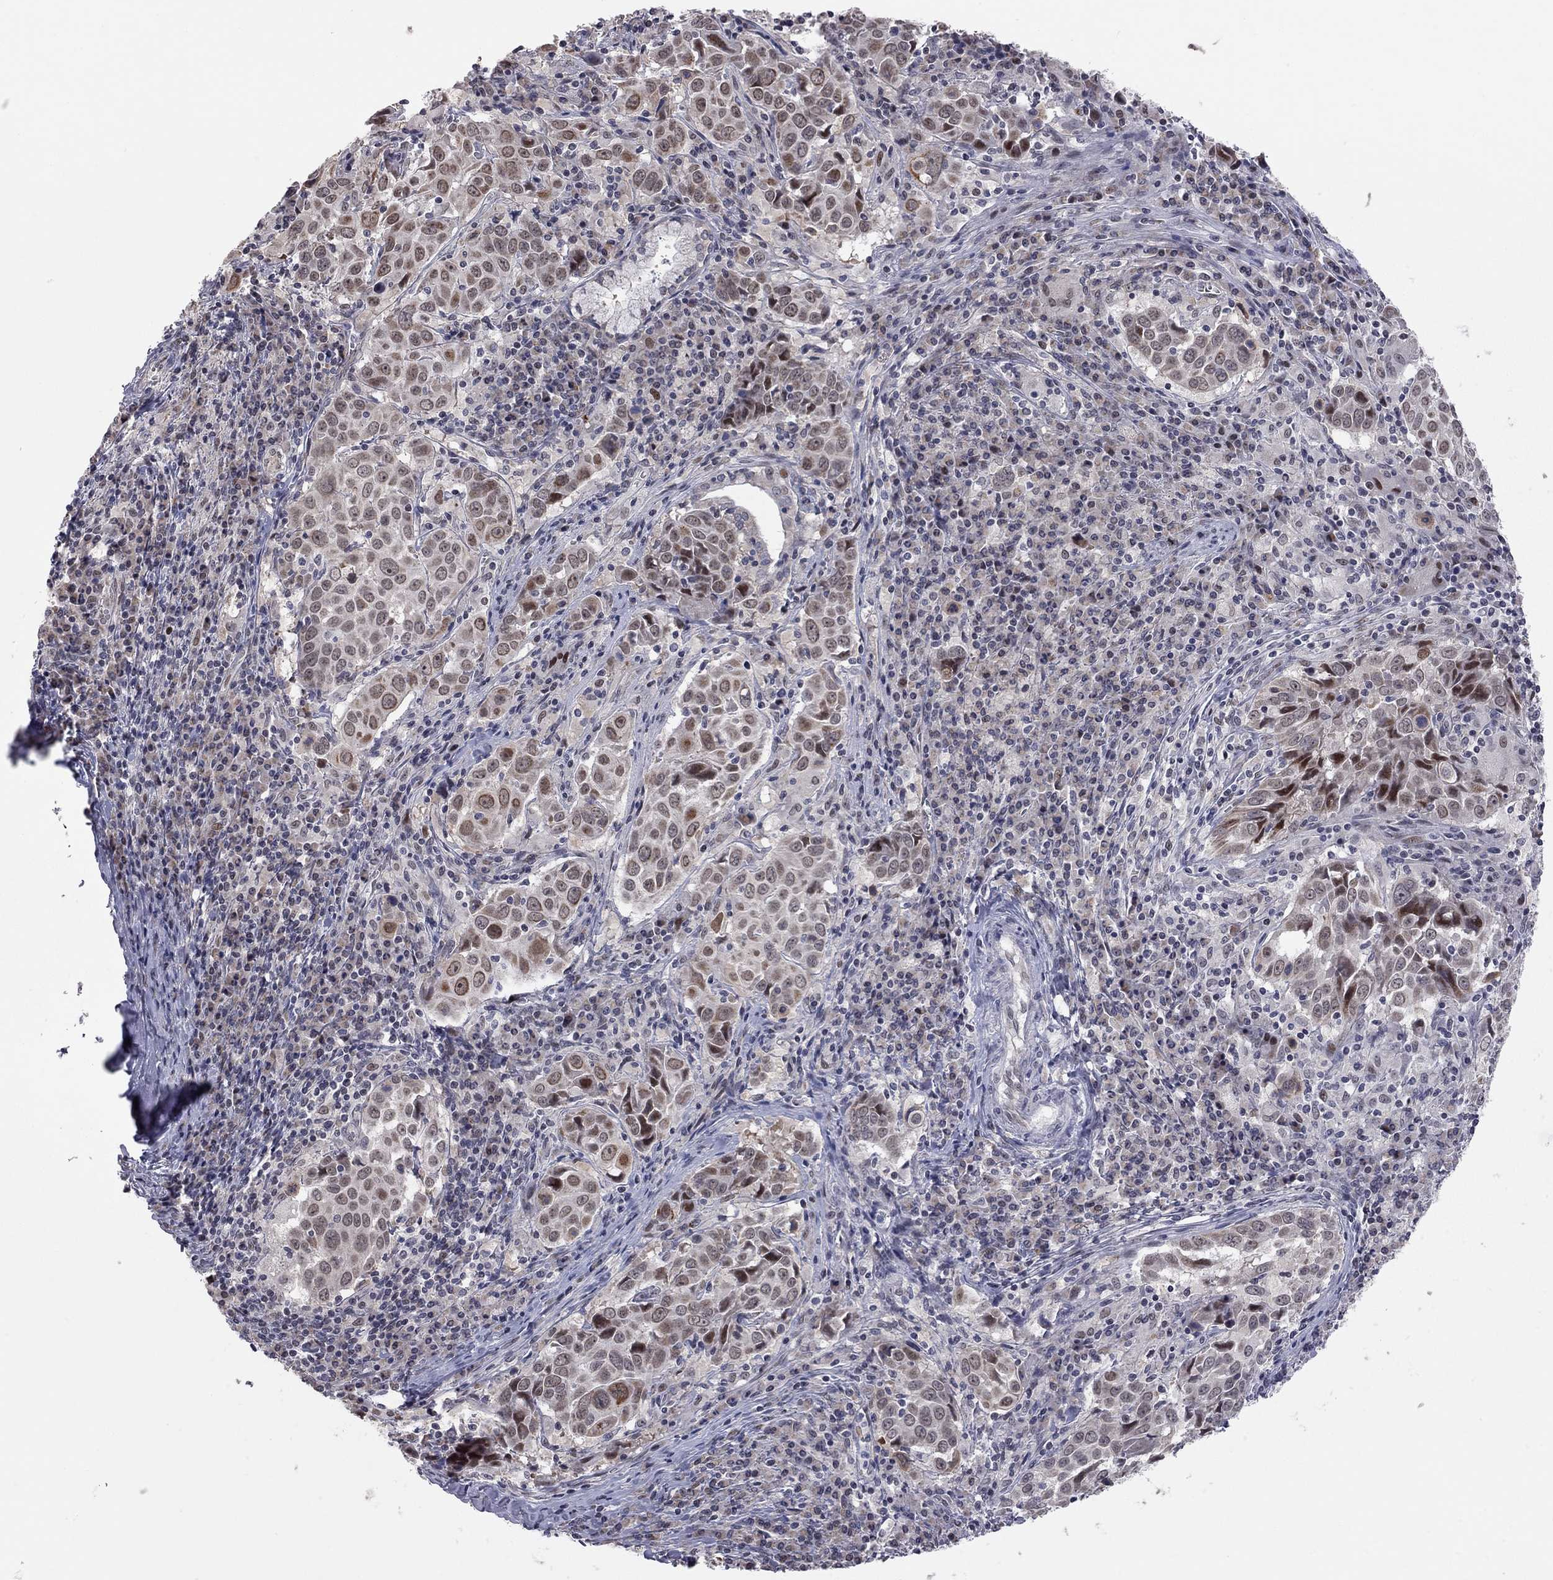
{"staining": {"intensity": "moderate", "quantity": ">75%", "location": "cytoplasmic/membranous"}, "tissue": "lung cancer", "cell_type": "Tumor cells", "image_type": "cancer", "snomed": [{"axis": "morphology", "description": "Squamous cell carcinoma, NOS"}, {"axis": "topography", "description": "Lung"}], "caption": "Squamous cell carcinoma (lung) was stained to show a protein in brown. There is medium levels of moderate cytoplasmic/membranous positivity in about >75% of tumor cells. Nuclei are stained in blue.", "gene": "MC3R", "patient": {"sex": "male", "age": 57}}